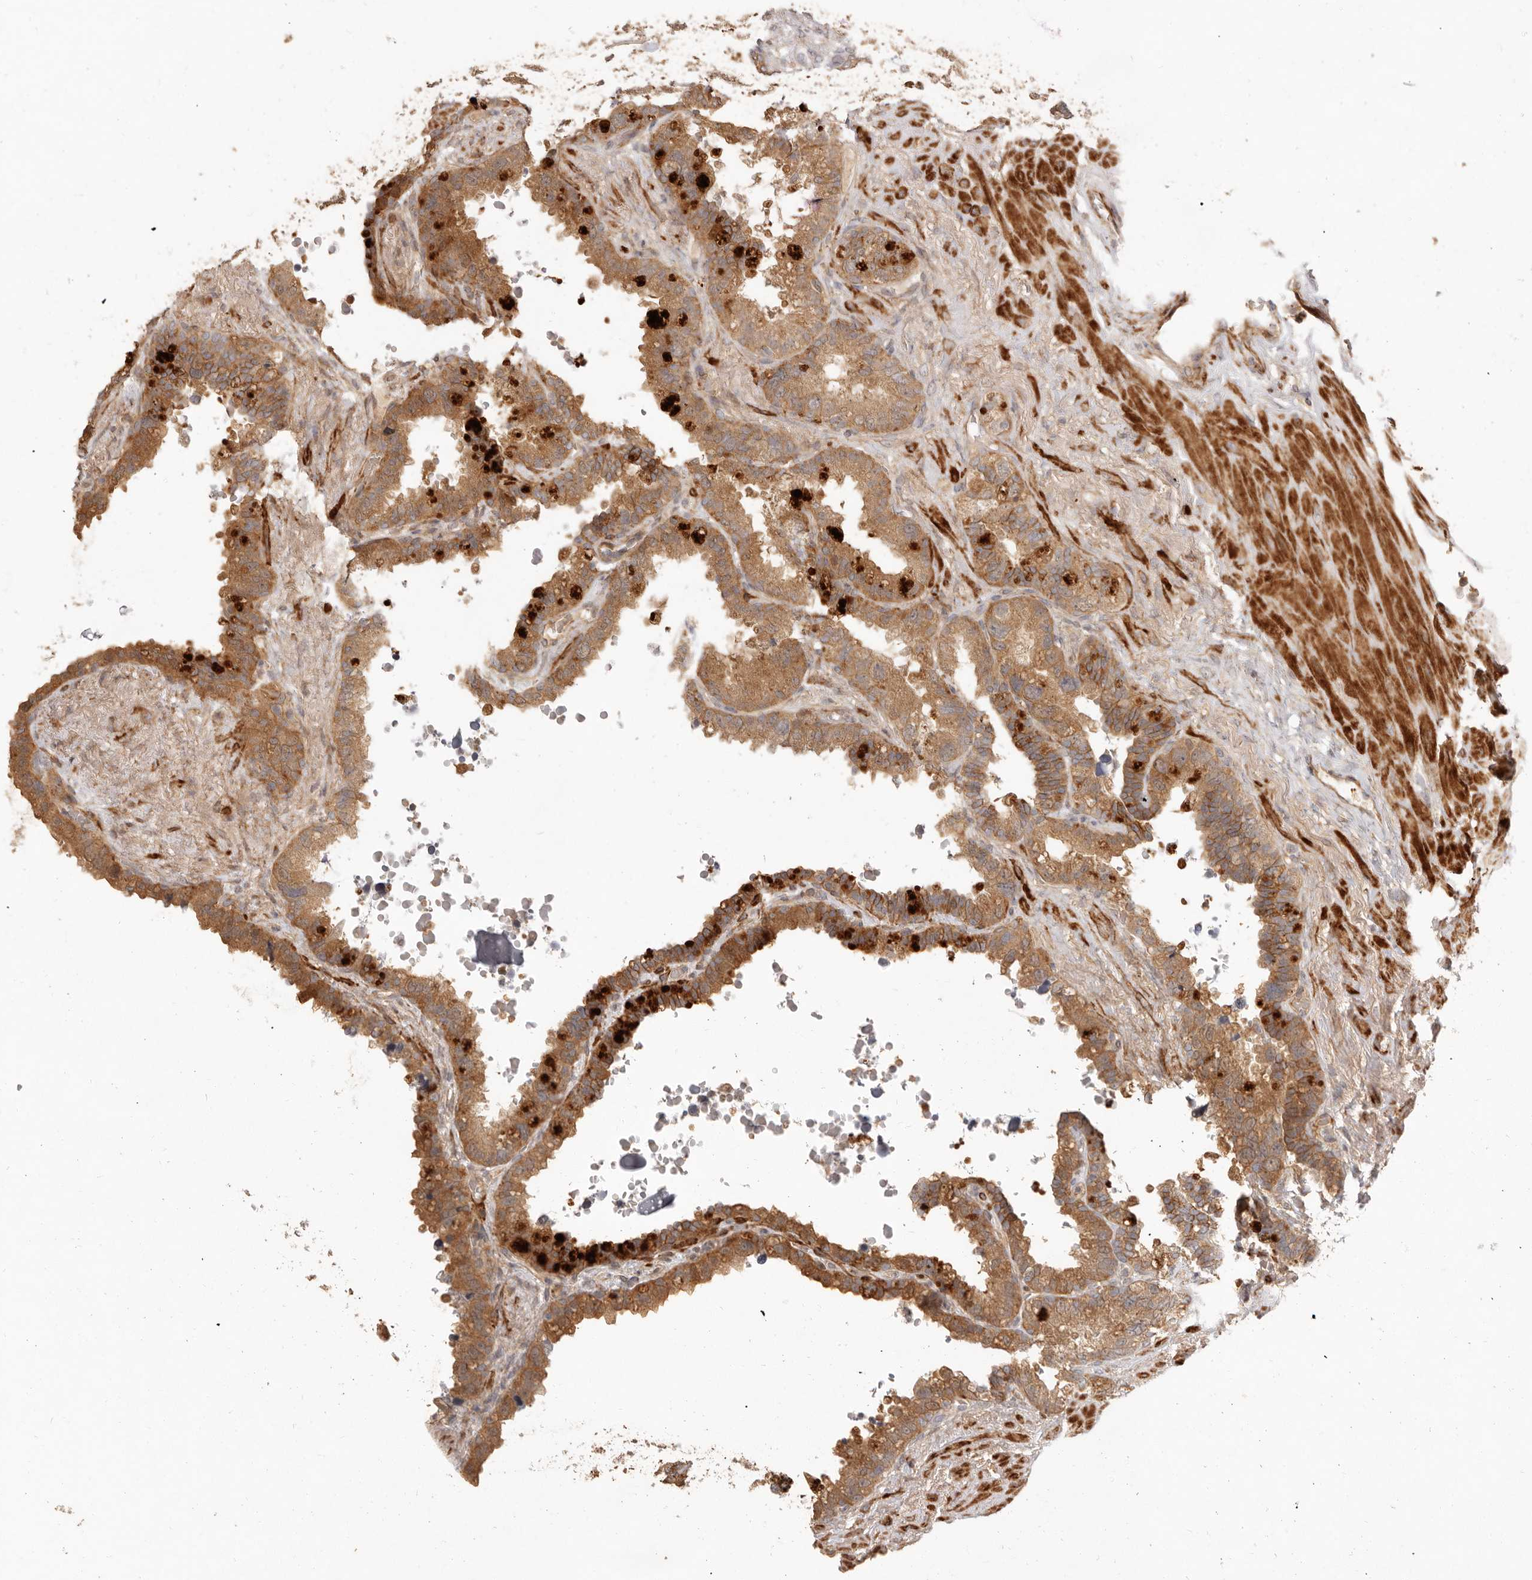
{"staining": {"intensity": "moderate", "quantity": ">75%", "location": "cytoplasmic/membranous"}, "tissue": "seminal vesicle", "cell_type": "Glandular cells", "image_type": "normal", "snomed": [{"axis": "morphology", "description": "Normal tissue, NOS"}, {"axis": "topography", "description": "Seminal veicle"}], "caption": "Seminal vesicle stained with DAB (3,3'-diaminobenzidine) immunohistochemistry exhibits medium levels of moderate cytoplasmic/membranous expression in approximately >75% of glandular cells. (DAB = brown stain, brightfield microscopy at high magnification).", "gene": "VIPR1", "patient": {"sex": "male", "age": 80}}